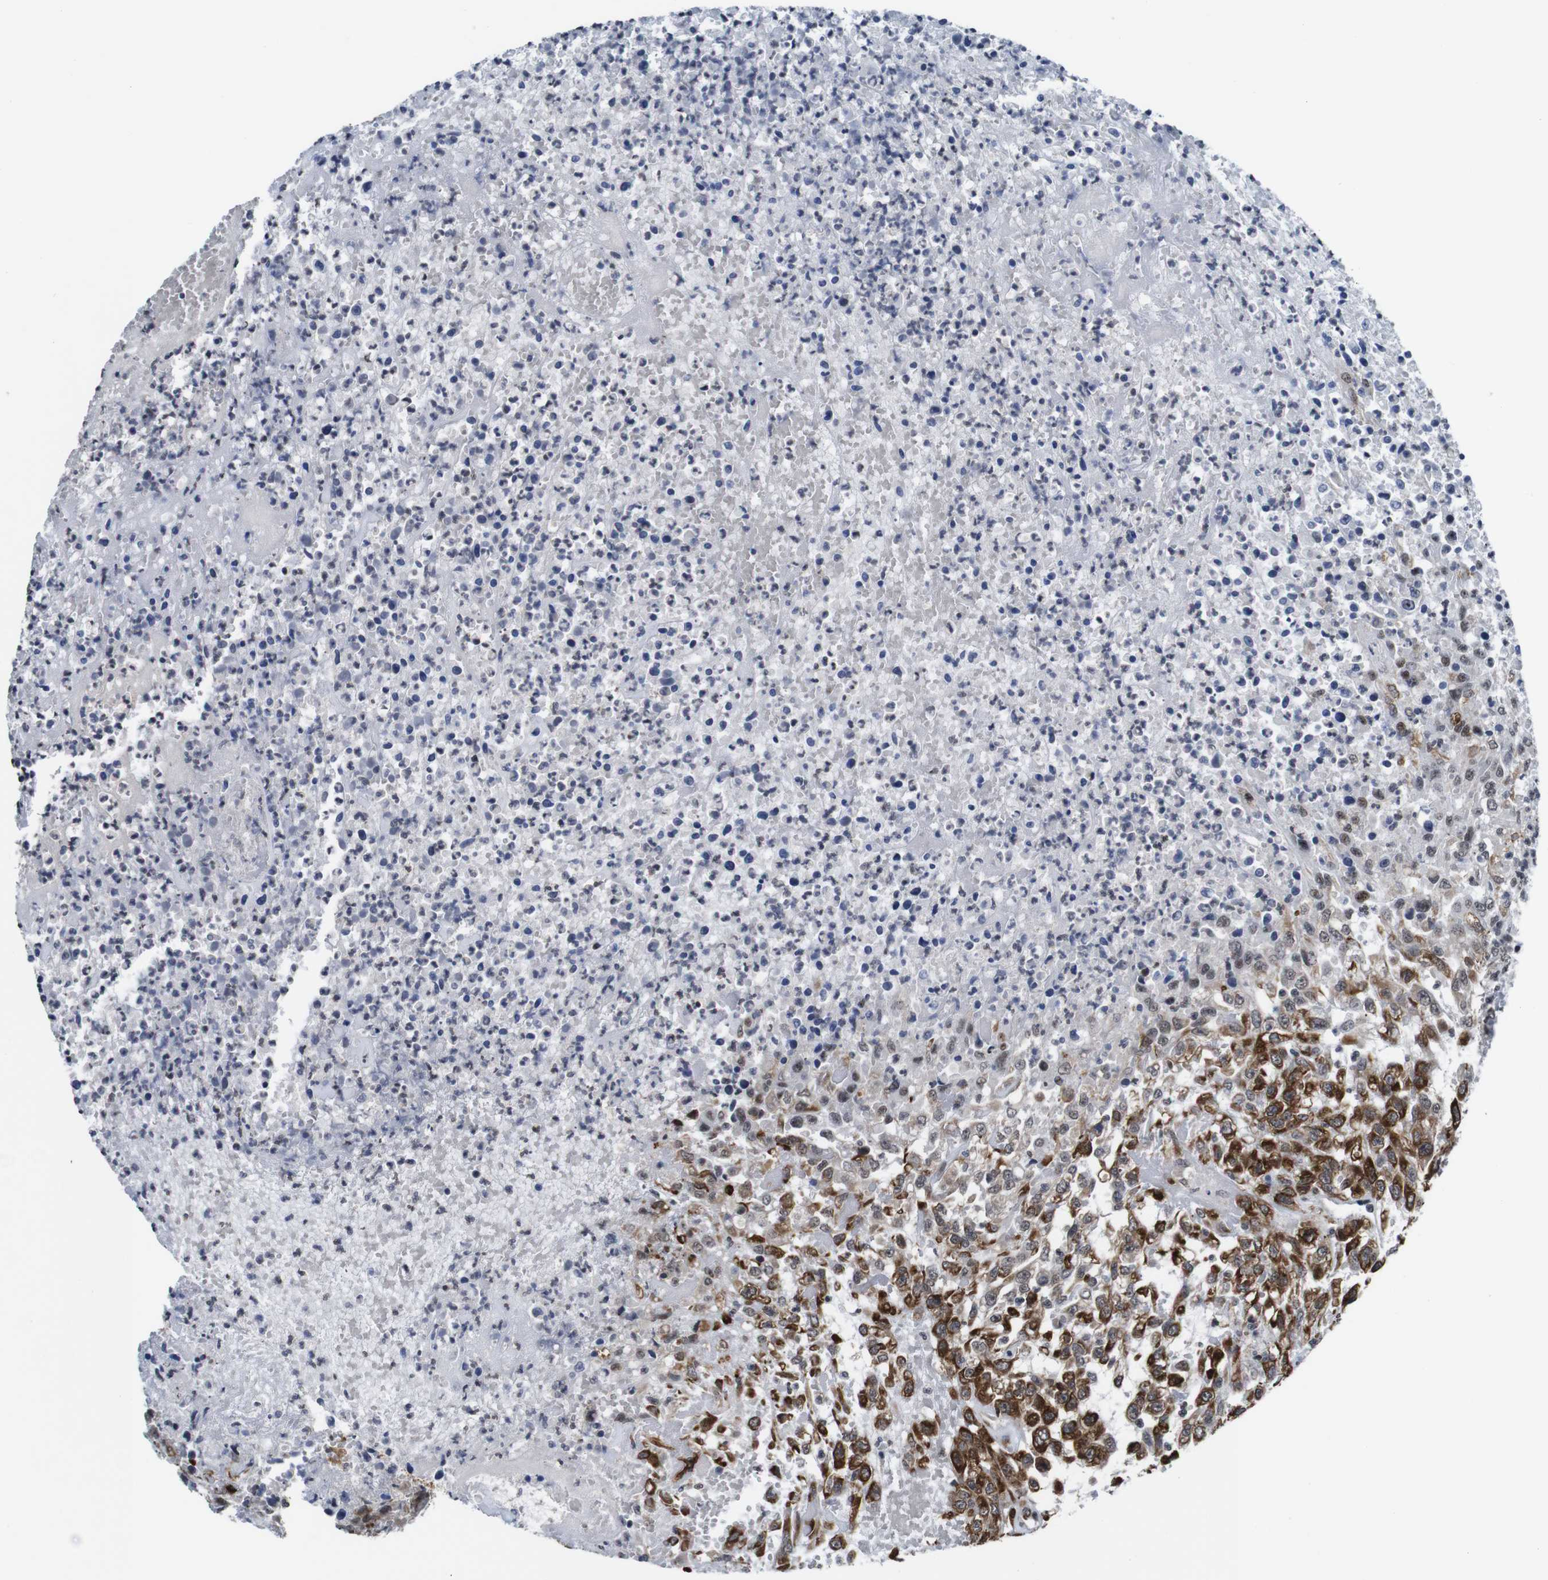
{"staining": {"intensity": "strong", "quantity": ">75%", "location": "cytoplasmic/membranous"}, "tissue": "urothelial cancer", "cell_type": "Tumor cells", "image_type": "cancer", "snomed": [{"axis": "morphology", "description": "Urothelial carcinoma, High grade"}, {"axis": "topography", "description": "Urinary bladder"}], "caption": "Brown immunohistochemical staining in human urothelial cancer exhibits strong cytoplasmic/membranous staining in about >75% of tumor cells. (DAB IHC with brightfield microscopy, high magnification).", "gene": "EIF4G1", "patient": {"sex": "male", "age": 46}}